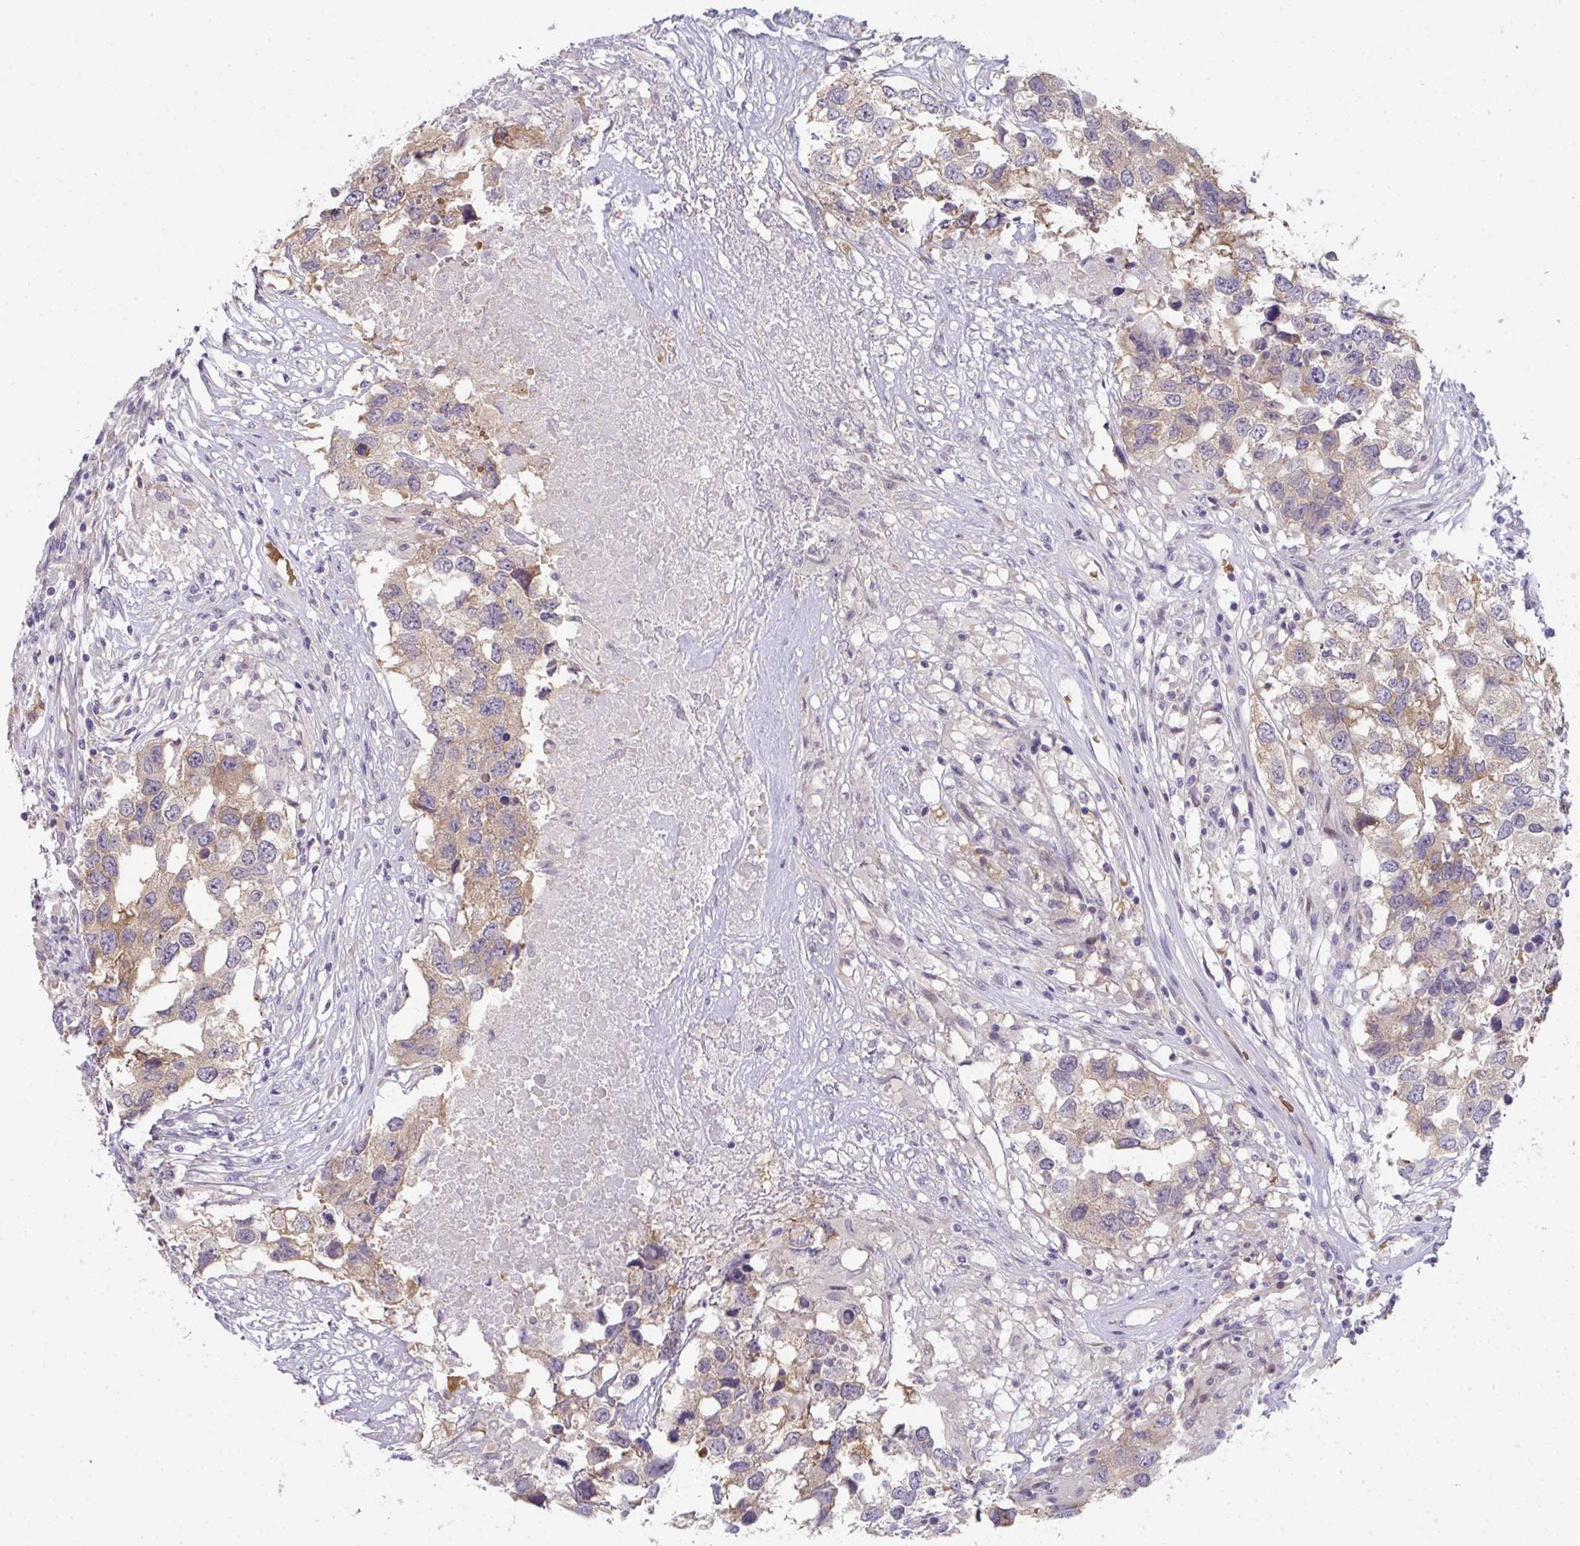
{"staining": {"intensity": "weak", "quantity": "25%-75%", "location": "cytoplasmic/membranous"}, "tissue": "testis cancer", "cell_type": "Tumor cells", "image_type": "cancer", "snomed": [{"axis": "morphology", "description": "Carcinoma, Embryonal, NOS"}, {"axis": "topography", "description": "Testis"}], "caption": "Protein analysis of testis cancer (embryonal carcinoma) tissue demonstrates weak cytoplasmic/membranous staining in about 25%-75% of tumor cells.", "gene": "RIOK1", "patient": {"sex": "male", "age": 83}}